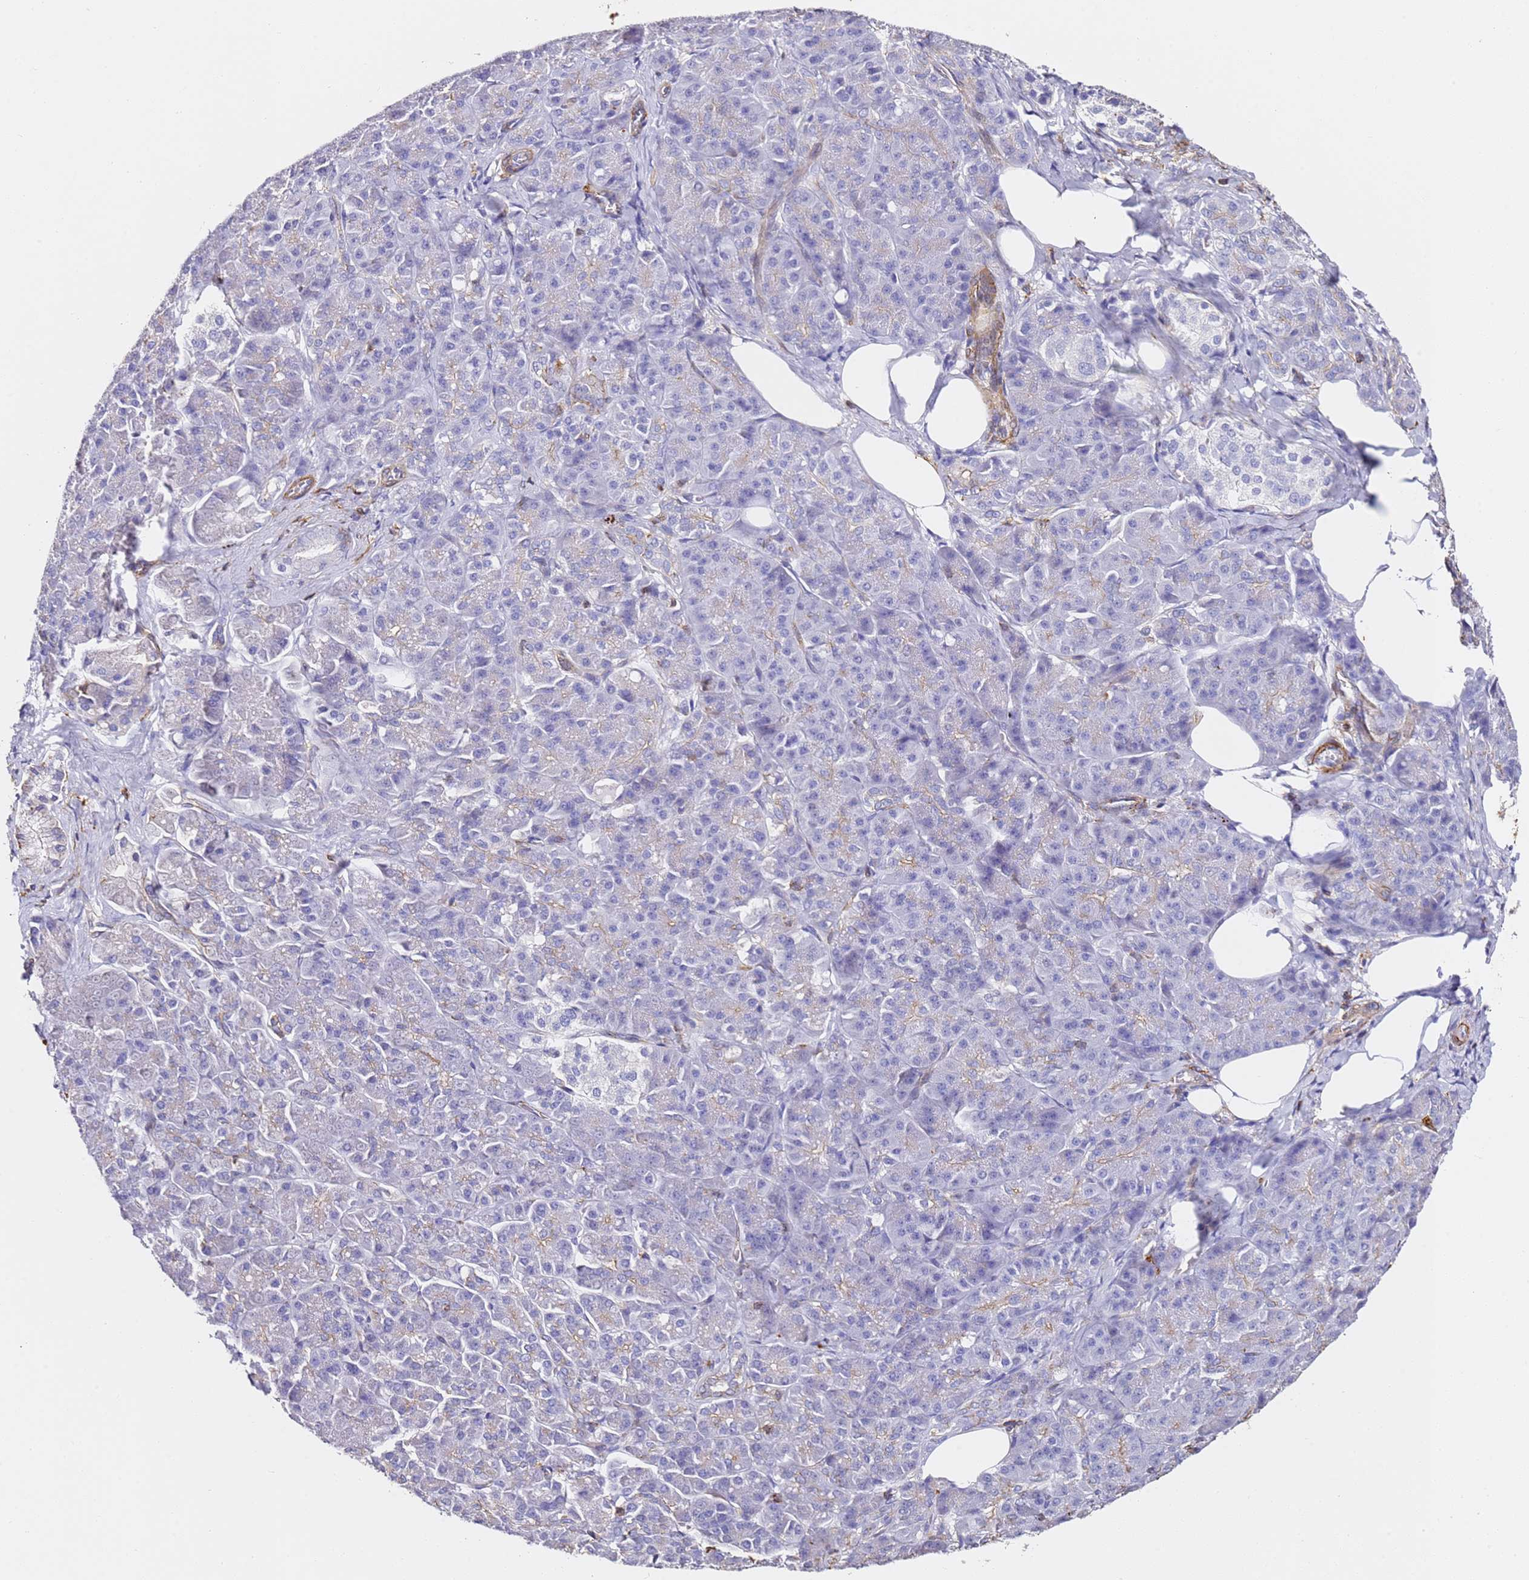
{"staining": {"intensity": "negative", "quantity": "none", "location": "none"}, "tissue": "pancreatic cancer", "cell_type": "Tumor cells", "image_type": "cancer", "snomed": [{"axis": "morphology", "description": "Adenocarcinoma, NOS"}, {"axis": "topography", "description": "Pancreas"}], "caption": "Immunohistochemistry (IHC) histopathology image of neoplastic tissue: human adenocarcinoma (pancreatic) stained with DAB displays no significant protein staining in tumor cells. The staining is performed using DAB brown chromogen with nuclei counter-stained in using hematoxylin.", "gene": "ZNF671", "patient": {"sex": "male", "age": 57}}